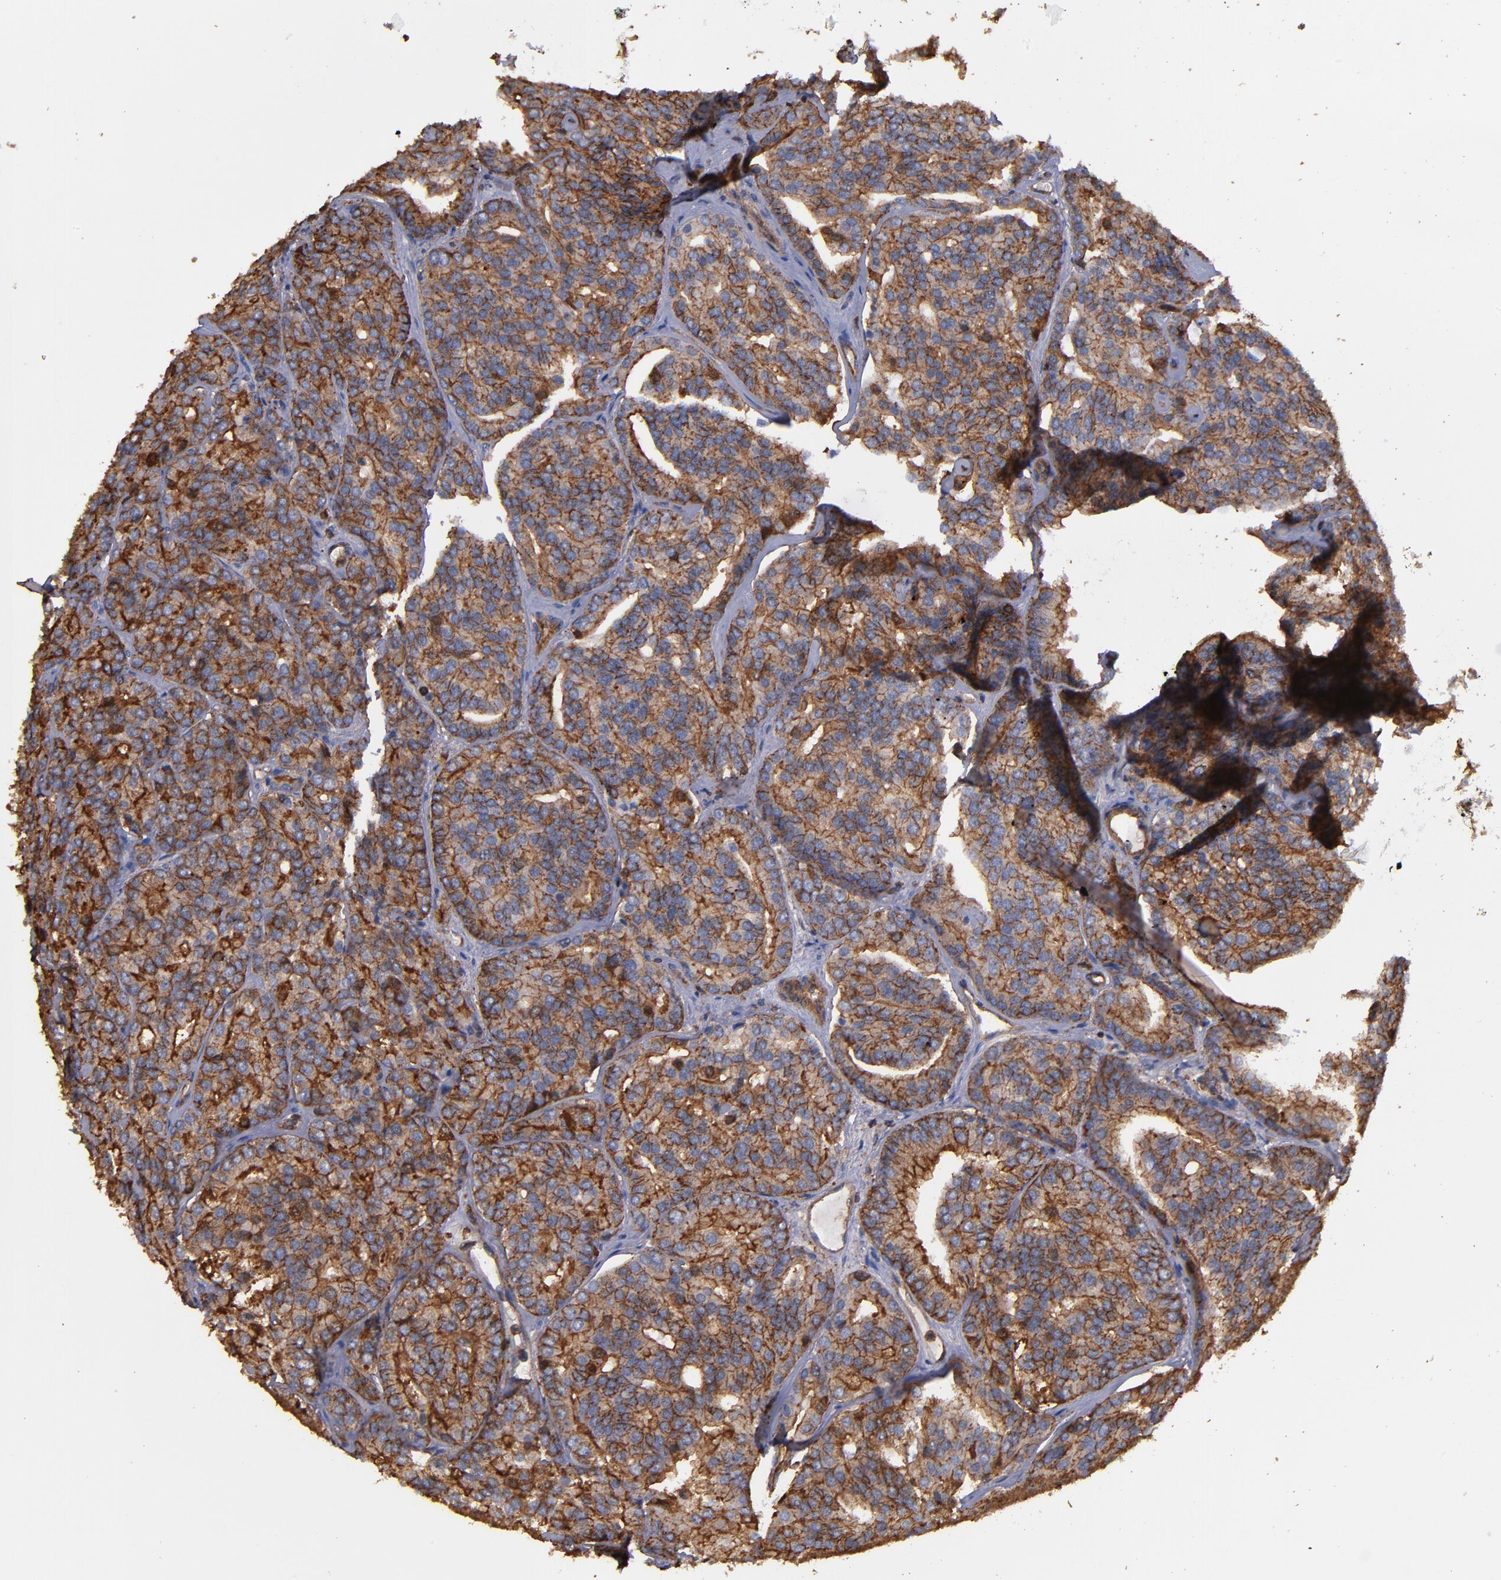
{"staining": {"intensity": "moderate", "quantity": ">75%", "location": "cytoplasmic/membranous"}, "tissue": "prostate cancer", "cell_type": "Tumor cells", "image_type": "cancer", "snomed": [{"axis": "morphology", "description": "Adenocarcinoma, High grade"}, {"axis": "topography", "description": "Prostate"}], "caption": "Brown immunohistochemical staining in human prostate cancer (high-grade adenocarcinoma) reveals moderate cytoplasmic/membranous staining in about >75% of tumor cells. (DAB (3,3'-diaminobenzidine) IHC, brown staining for protein, blue staining for nuclei).", "gene": "ACTN4", "patient": {"sex": "male", "age": 64}}